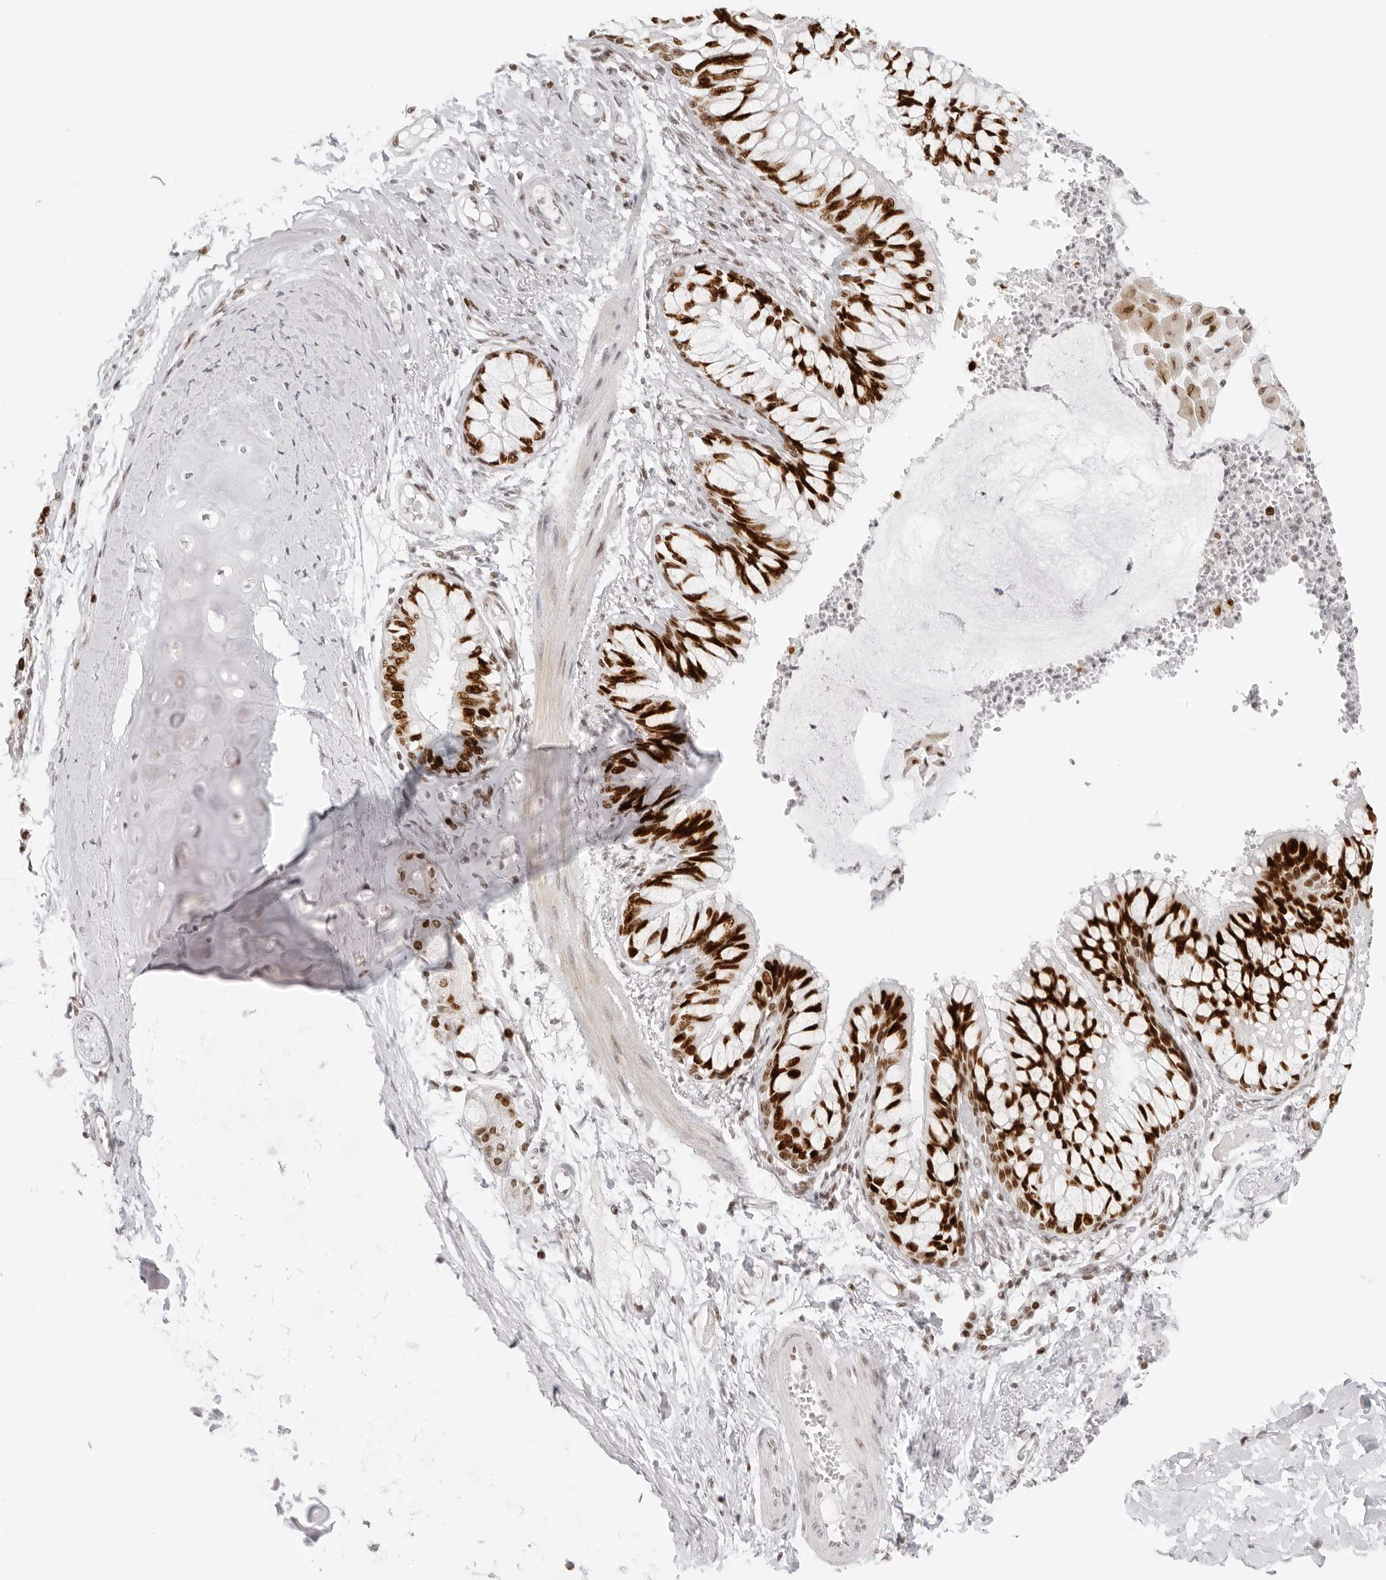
{"staining": {"intensity": "strong", "quantity": ">75%", "location": "nuclear"}, "tissue": "bronchus", "cell_type": "Respiratory epithelial cells", "image_type": "normal", "snomed": [{"axis": "morphology", "description": "Normal tissue, NOS"}, {"axis": "topography", "description": "Cartilage tissue"}, {"axis": "topography", "description": "Bronchus"}, {"axis": "topography", "description": "Lung"}], "caption": "Normal bronchus was stained to show a protein in brown. There is high levels of strong nuclear staining in approximately >75% of respiratory epithelial cells. Using DAB (brown) and hematoxylin (blue) stains, captured at high magnification using brightfield microscopy.", "gene": "RCC1", "patient": {"sex": "female", "age": 49}}